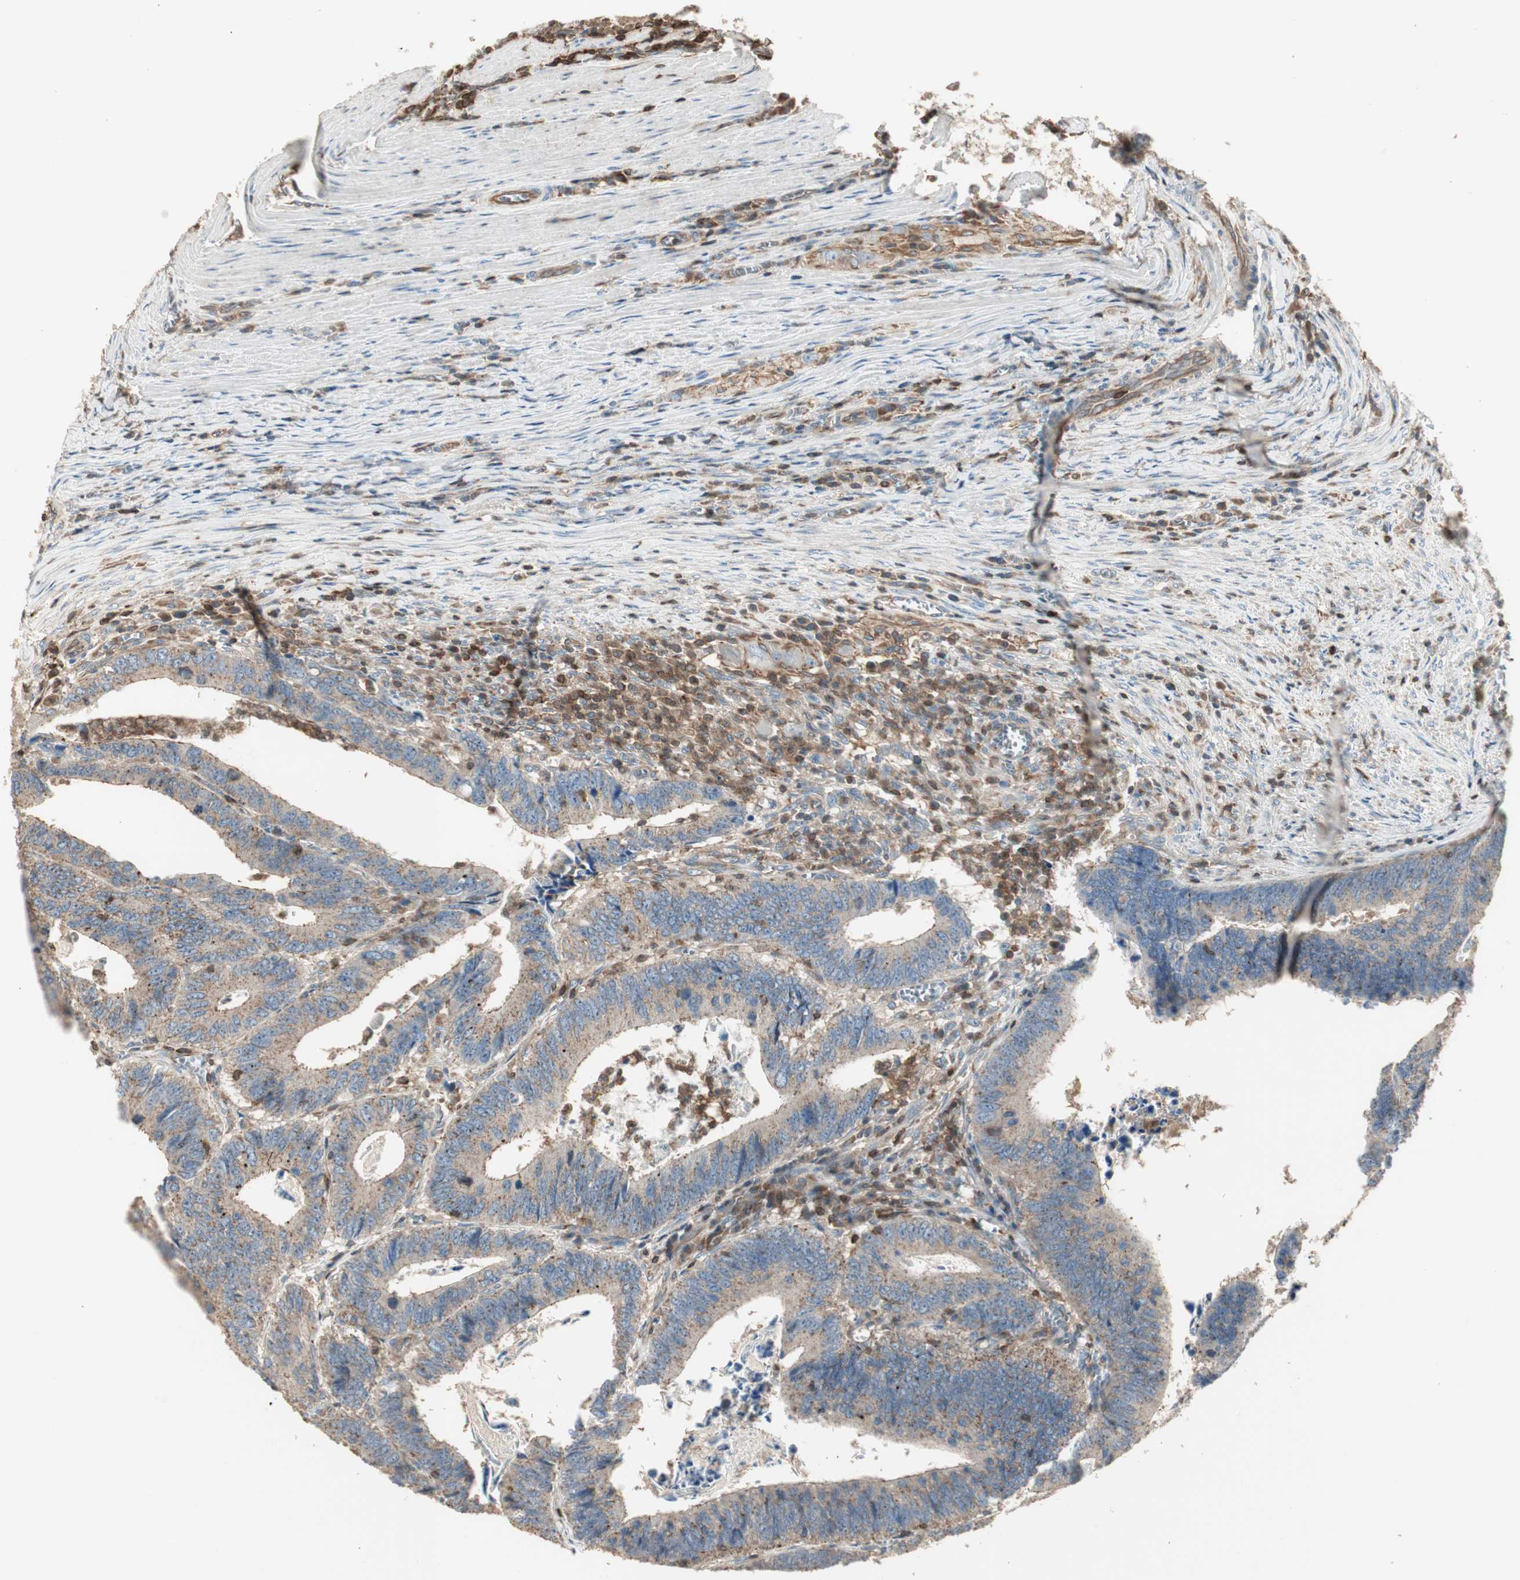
{"staining": {"intensity": "moderate", "quantity": ">75%", "location": "cytoplasmic/membranous"}, "tissue": "colorectal cancer", "cell_type": "Tumor cells", "image_type": "cancer", "snomed": [{"axis": "morphology", "description": "Adenocarcinoma, NOS"}, {"axis": "topography", "description": "Colon"}], "caption": "Protein positivity by immunohistochemistry demonstrates moderate cytoplasmic/membranous positivity in about >75% of tumor cells in colorectal adenocarcinoma.", "gene": "CRLF3", "patient": {"sex": "male", "age": 72}}